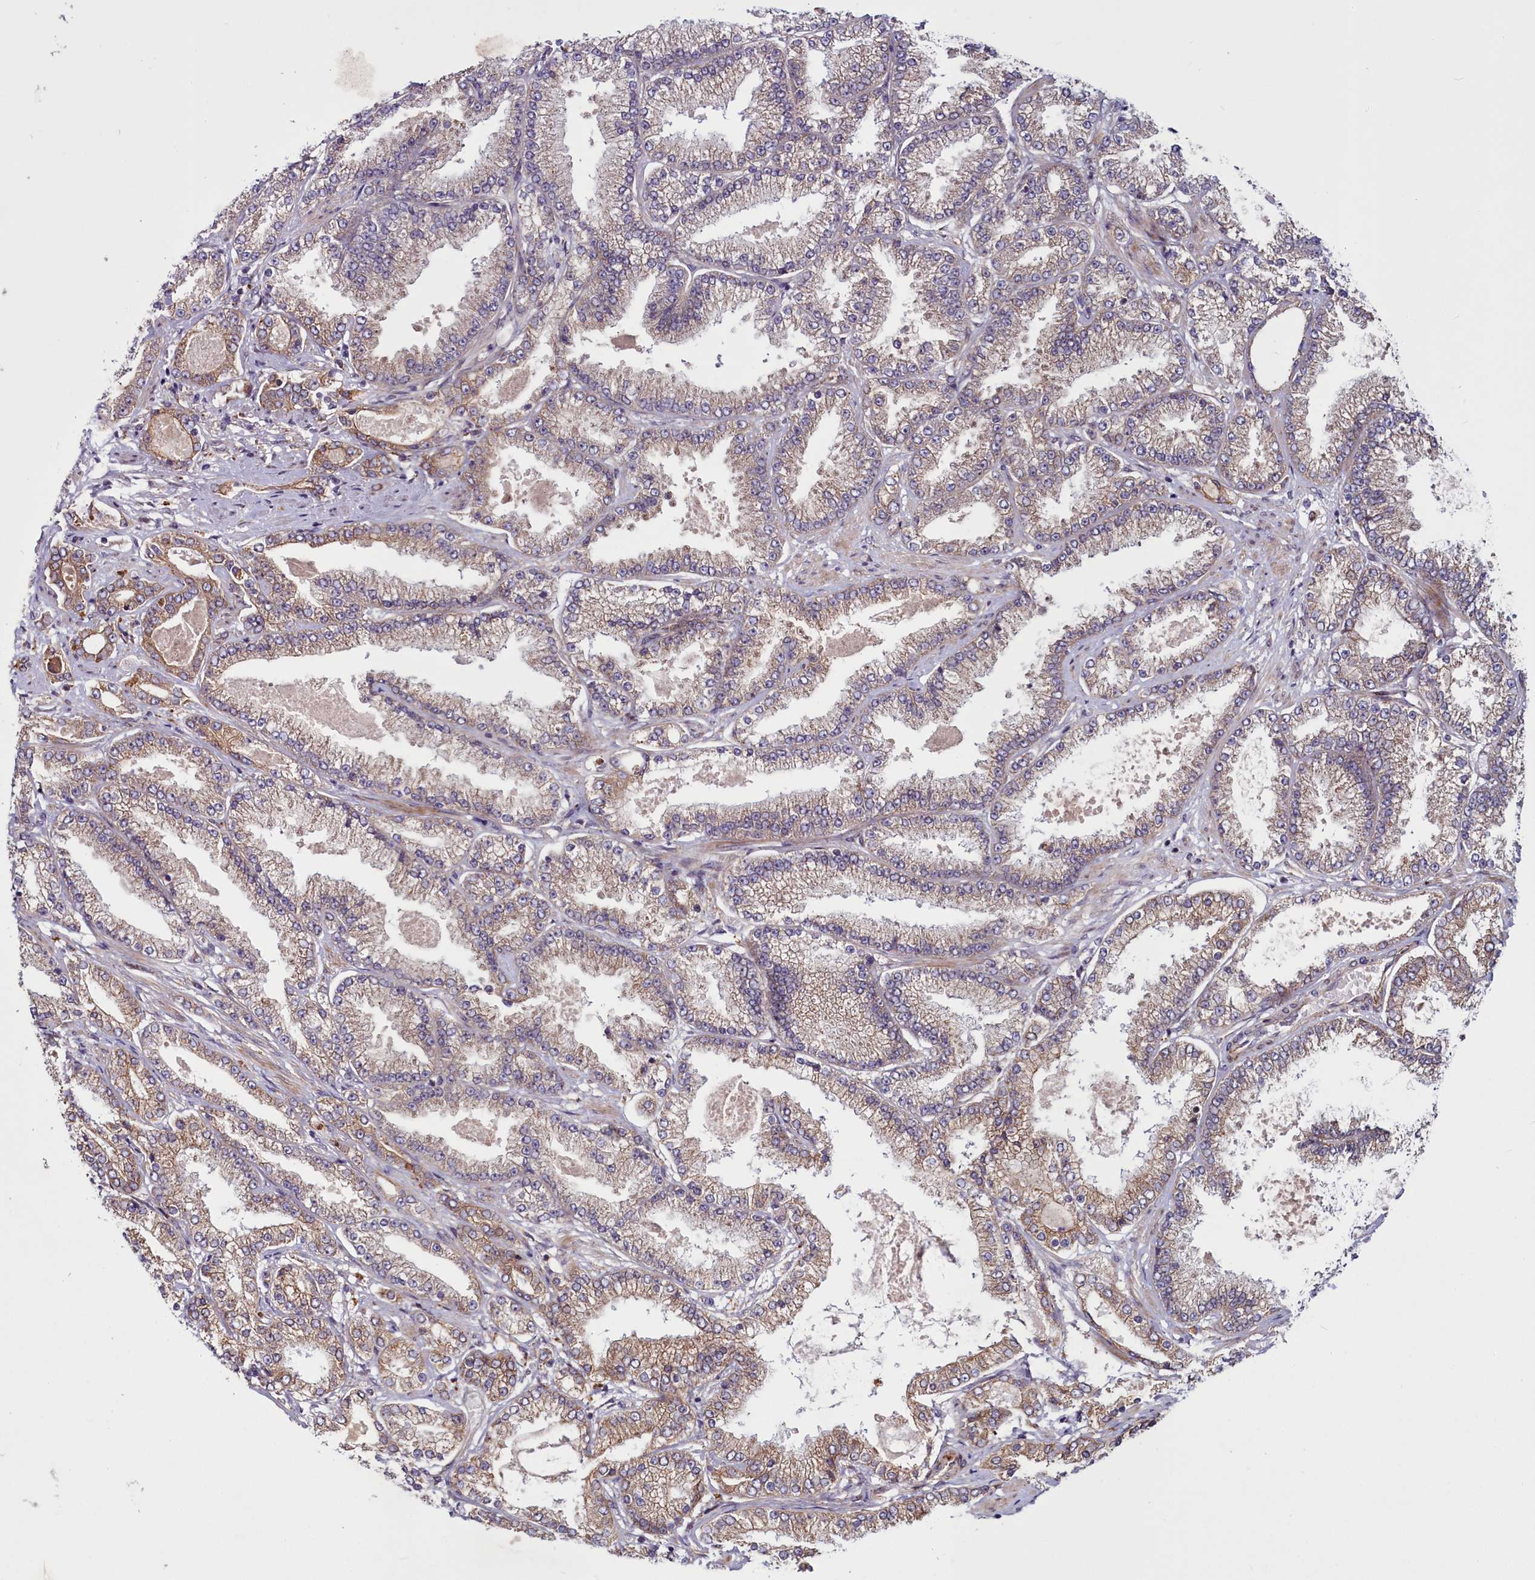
{"staining": {"intensity": "moderate", "quantity": ">75%", "location": "cytoplasmic/membranous"}, "tissue": "prostate cancer", "cell_type": "Tumor cells", "image_type": "cancer", "snomed": [{"axis": "morphology", "description": "Adenocarcinoma, High grade"}, {"axis": "topography", "description": "Prostate"}], "caption": "Prostate cancer (high-grade adenocarcinoma) stained with a protein marker displays moderate staining in tumor cells.", "gene": "MCRIP1", "patient": {"sex": "male", "age": 68}}